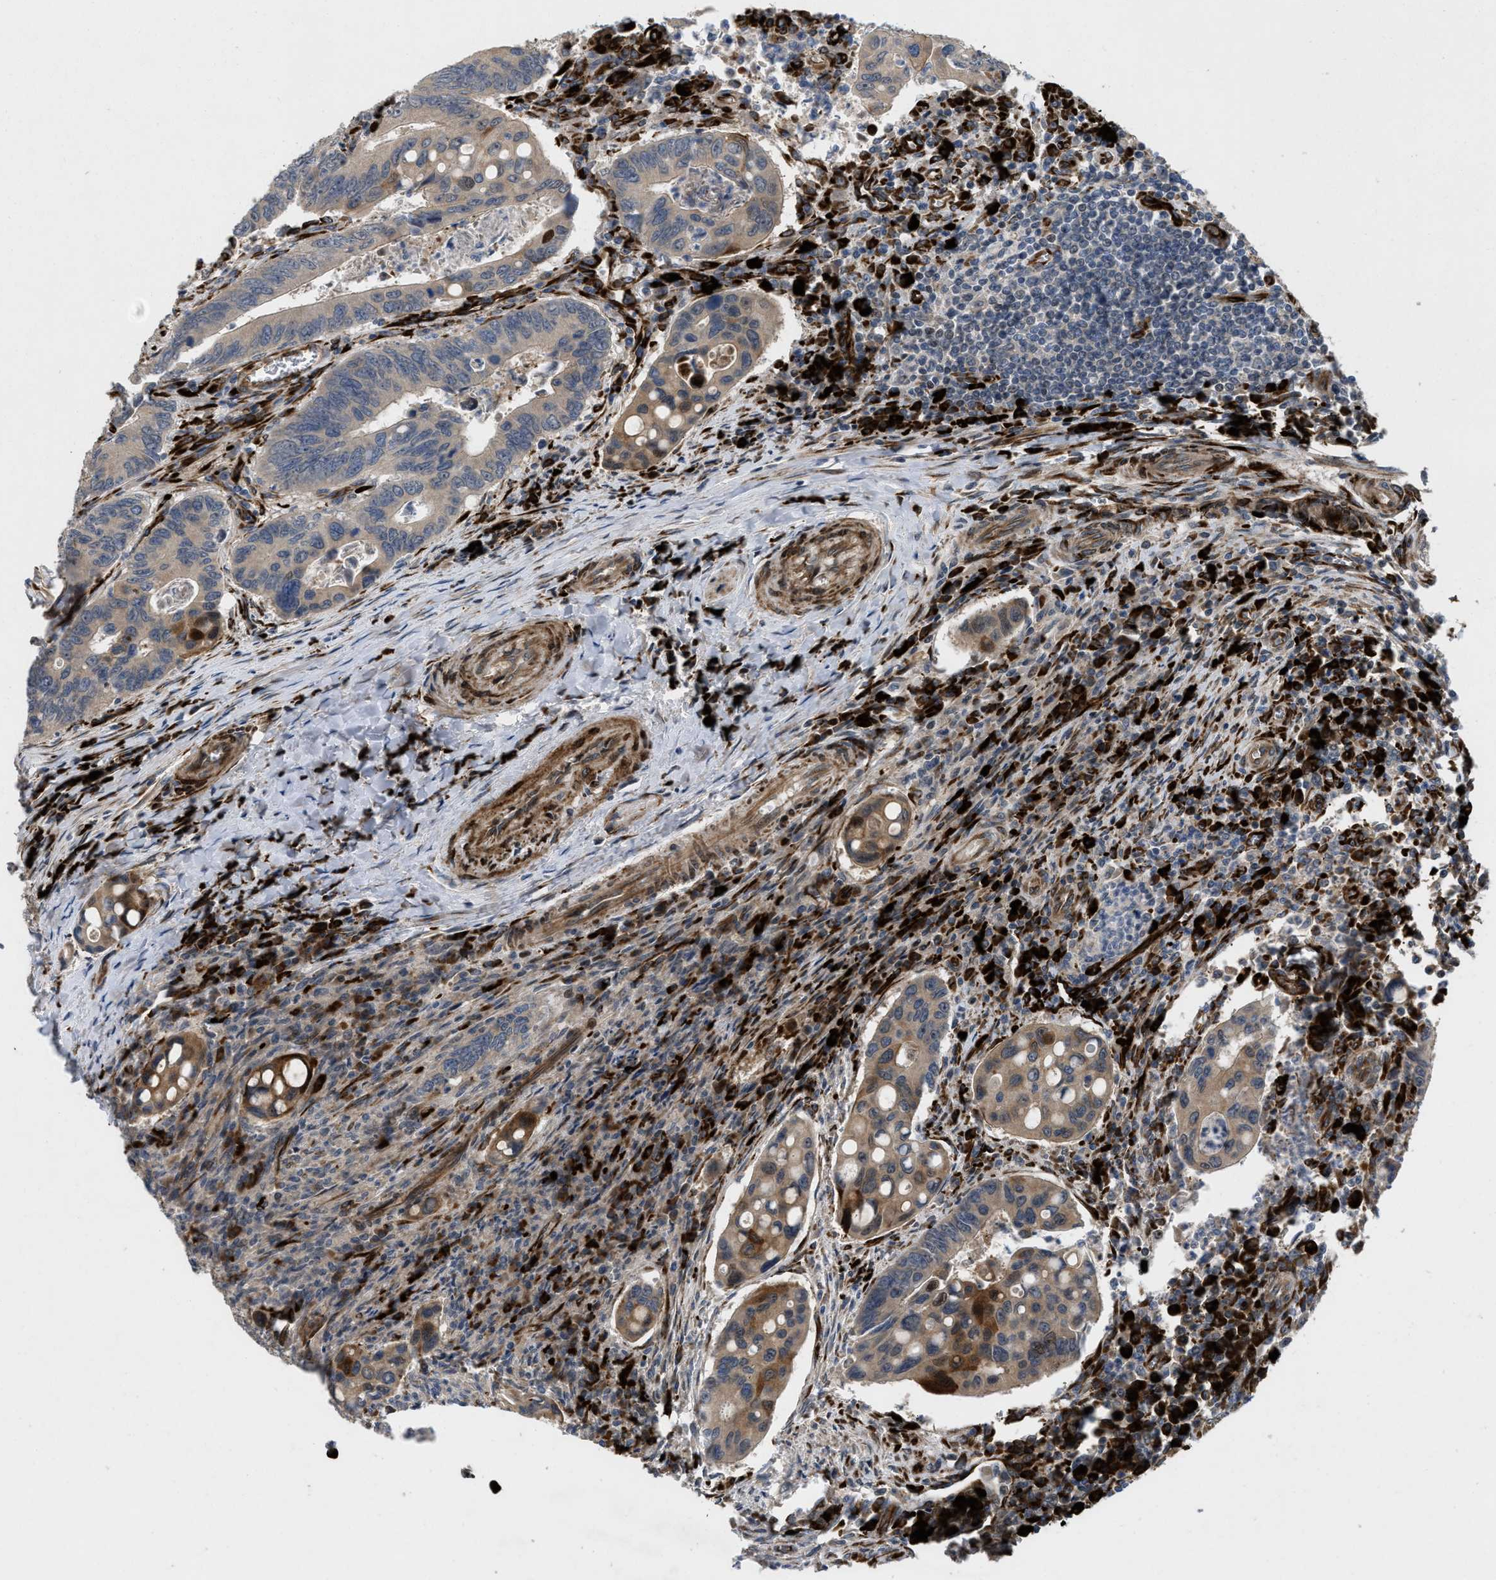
{"staining": {"intensity": "moderate", "quantity": "25%-75%", "location": "cytoplasmic/membranous,nuclear"}, "tissue": "colorectal cancer", "cell_type": "Tumor cells", "image_type": "cancer", "snomed": [{"axis": "morphology", "description": "Inflammation, NOS"}, {"axis": "morphology", "description": "Adenocarcinoma, NOS"}, {"axis": "topography", "description": "Colon"}], "caption": "This photomicrograph exhibits IHC staining of human colorectal cancer (adenocarcinoma), with medium moderate cytoplasmic/membranous and nuclear staining in about 25%-75% of tumor cells.", "gene": "HSPA12B", "patient": {"sex": "male", "age": 72}}